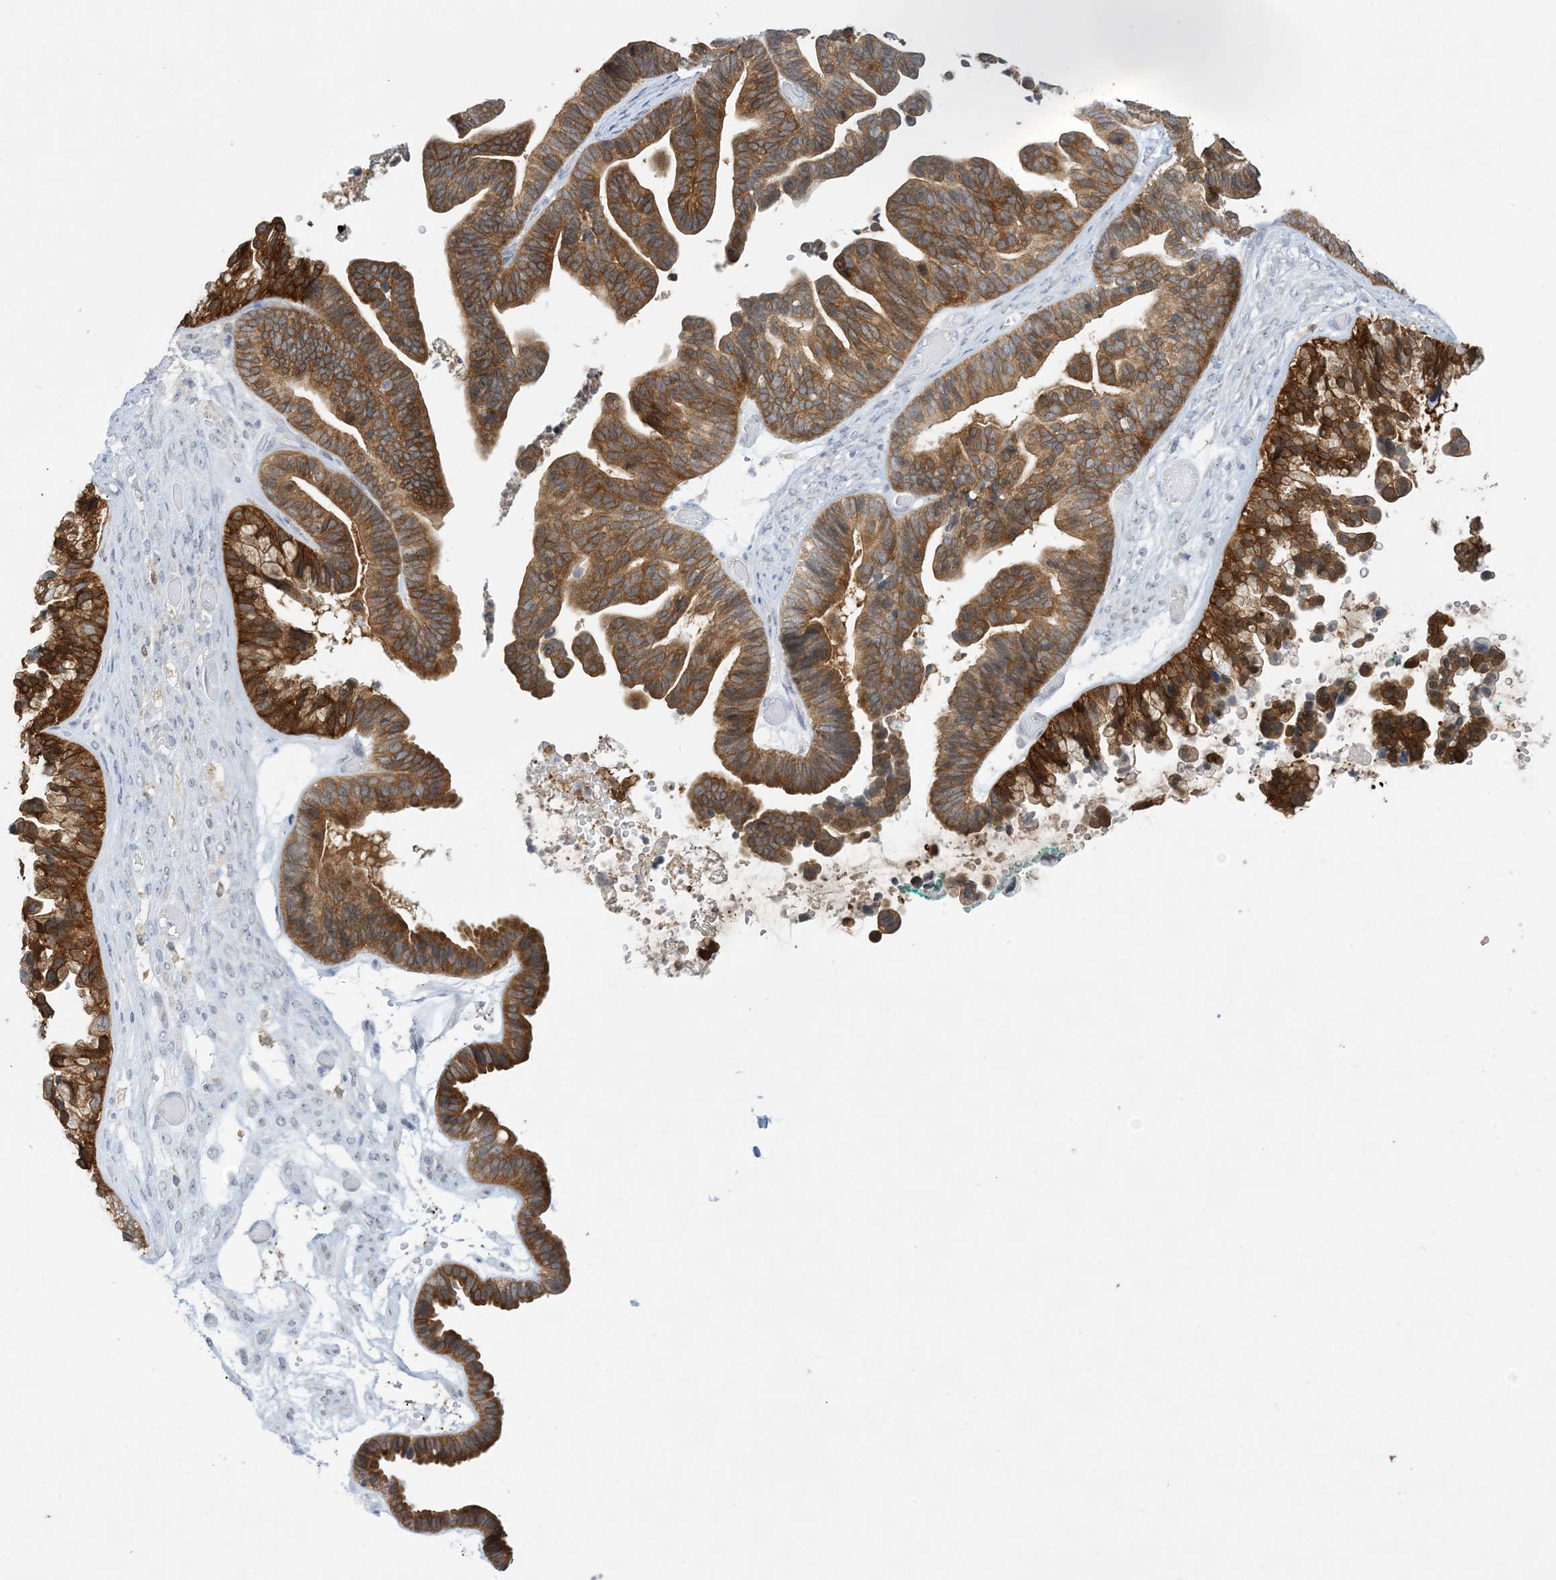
{"staining": {"intensity": "strong", "quantity": ">75%", "location": "cytoplasmic/membranous"}, "tissue": "ovarian cancer", "cell_type": "Tumor cells", "image_type": "cancer", "snomed": [{"axis": "morphology", "description": "Cystadenocarcinoma, serous, NOS"}, {"axis": "topography", "description": "Ovary"}], "caption": "Ovarian cancer stained with DAB IHC exhibits high levels of strong cytoplasmic/membranous expression in approximately >75% of tumor cells. The staining was performed using DAB to visualize the protein expression in brown, while the nuclei were stained in blue with hematoxylin (Magnification: 20x).", "gene": "MRPS18A", "patient": {"sex": "female", "age": 56}}